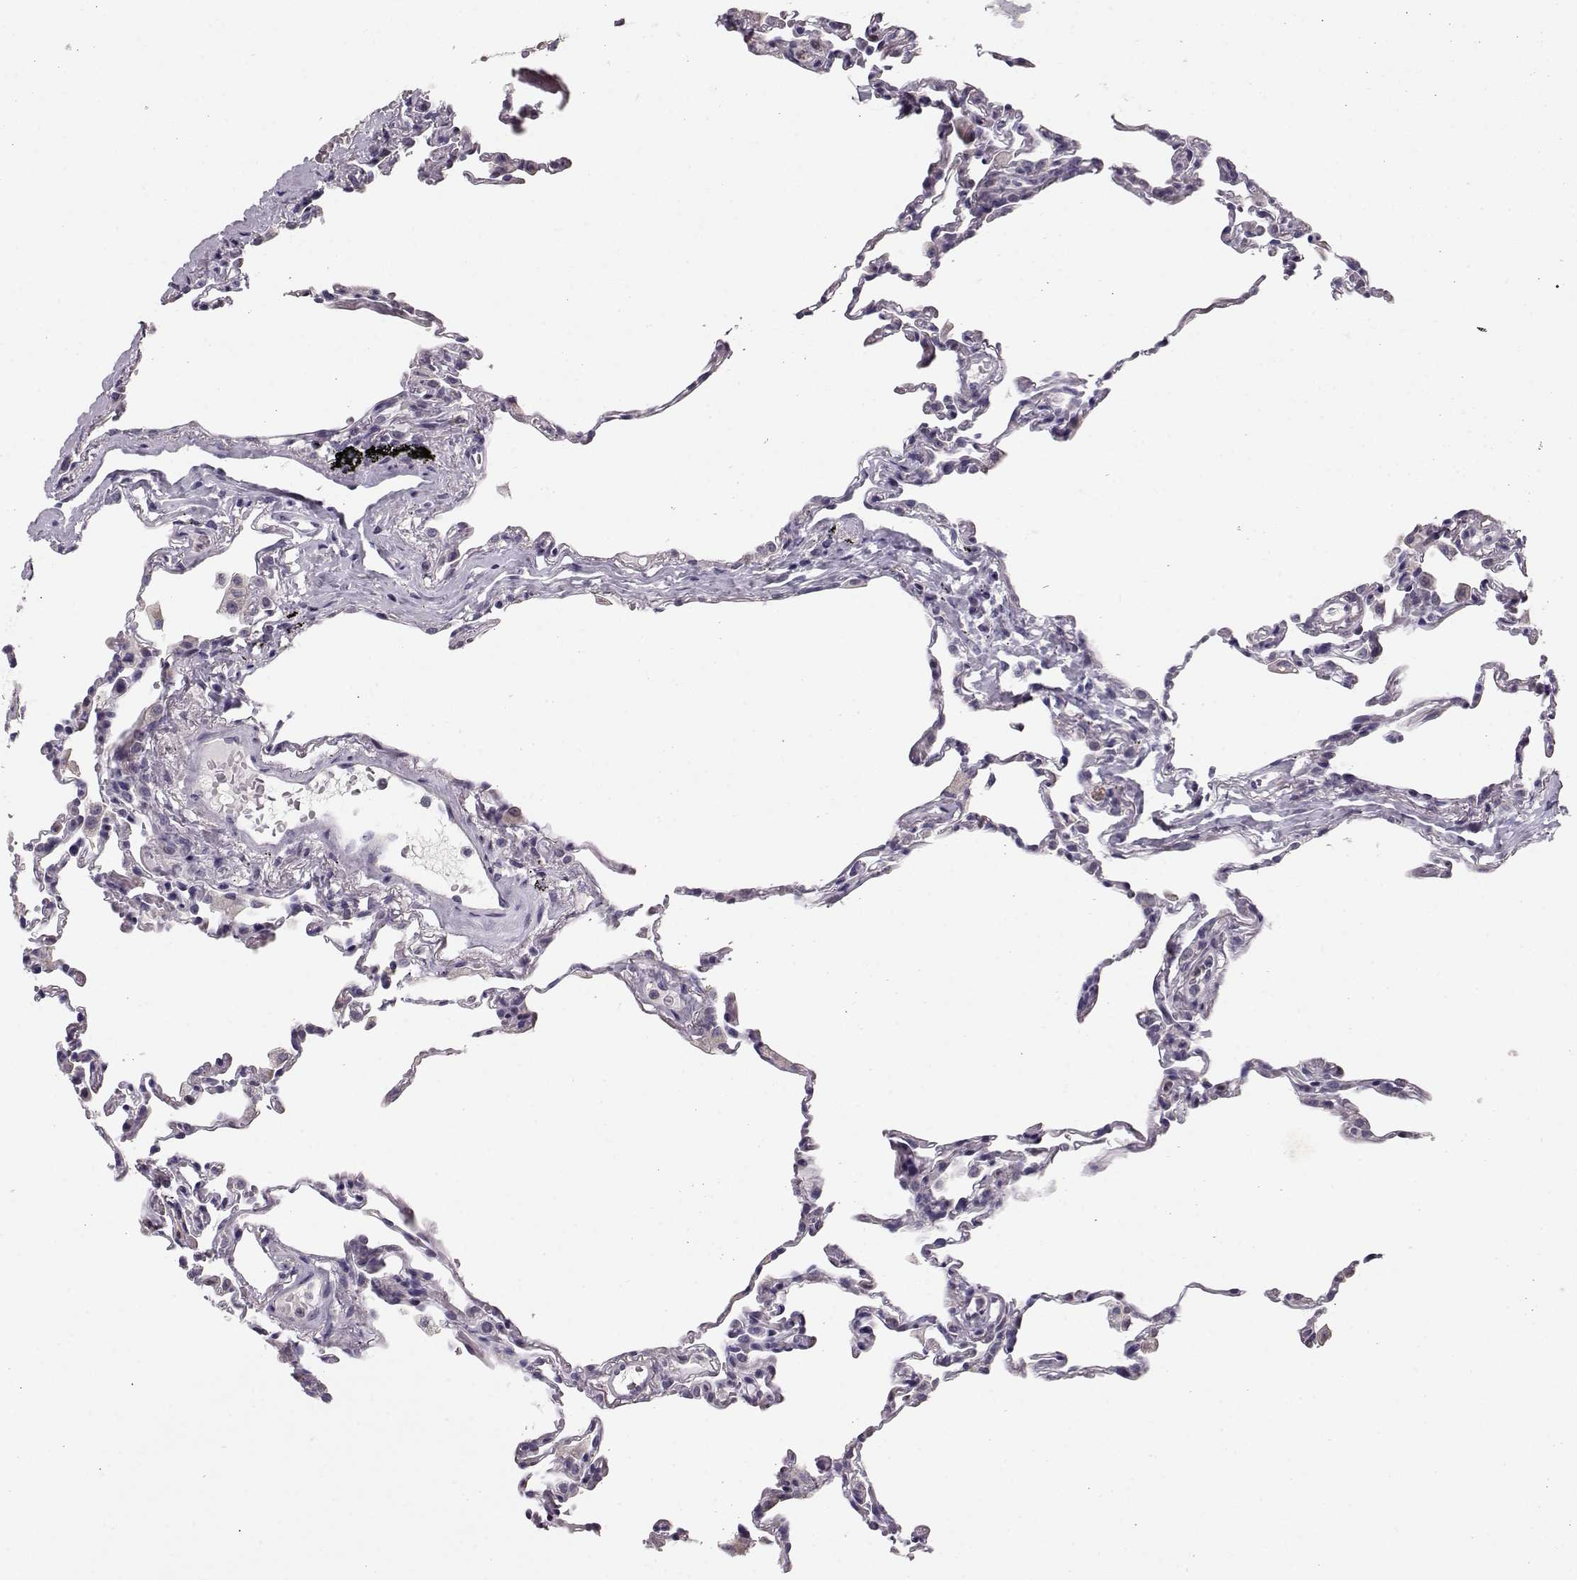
{"staining": {"intensity": "negative", "quantity": "none", "location": "none"}, "tissue": "lung", "cell_type": "Alveolar cells", "image_type": "normal", "snomed": [{"axis": "morphology", "description": "Normal tissue, NOS"}, {"axis": "topography", "description": "Lung"}], "caption": "Immunohistochemistry micrograph of unremarkable lung: lung stained with DAB (3,3'-diaminobenzidine) displays no significant protein staining in alveolar cells. (DAB (3,3'-diaminobenzidine) immunohistochemistry visualized using brightfield microscopy, high magnification).", "gene": "POU1F1", "patient": {"sex": "female", "age": 57}}